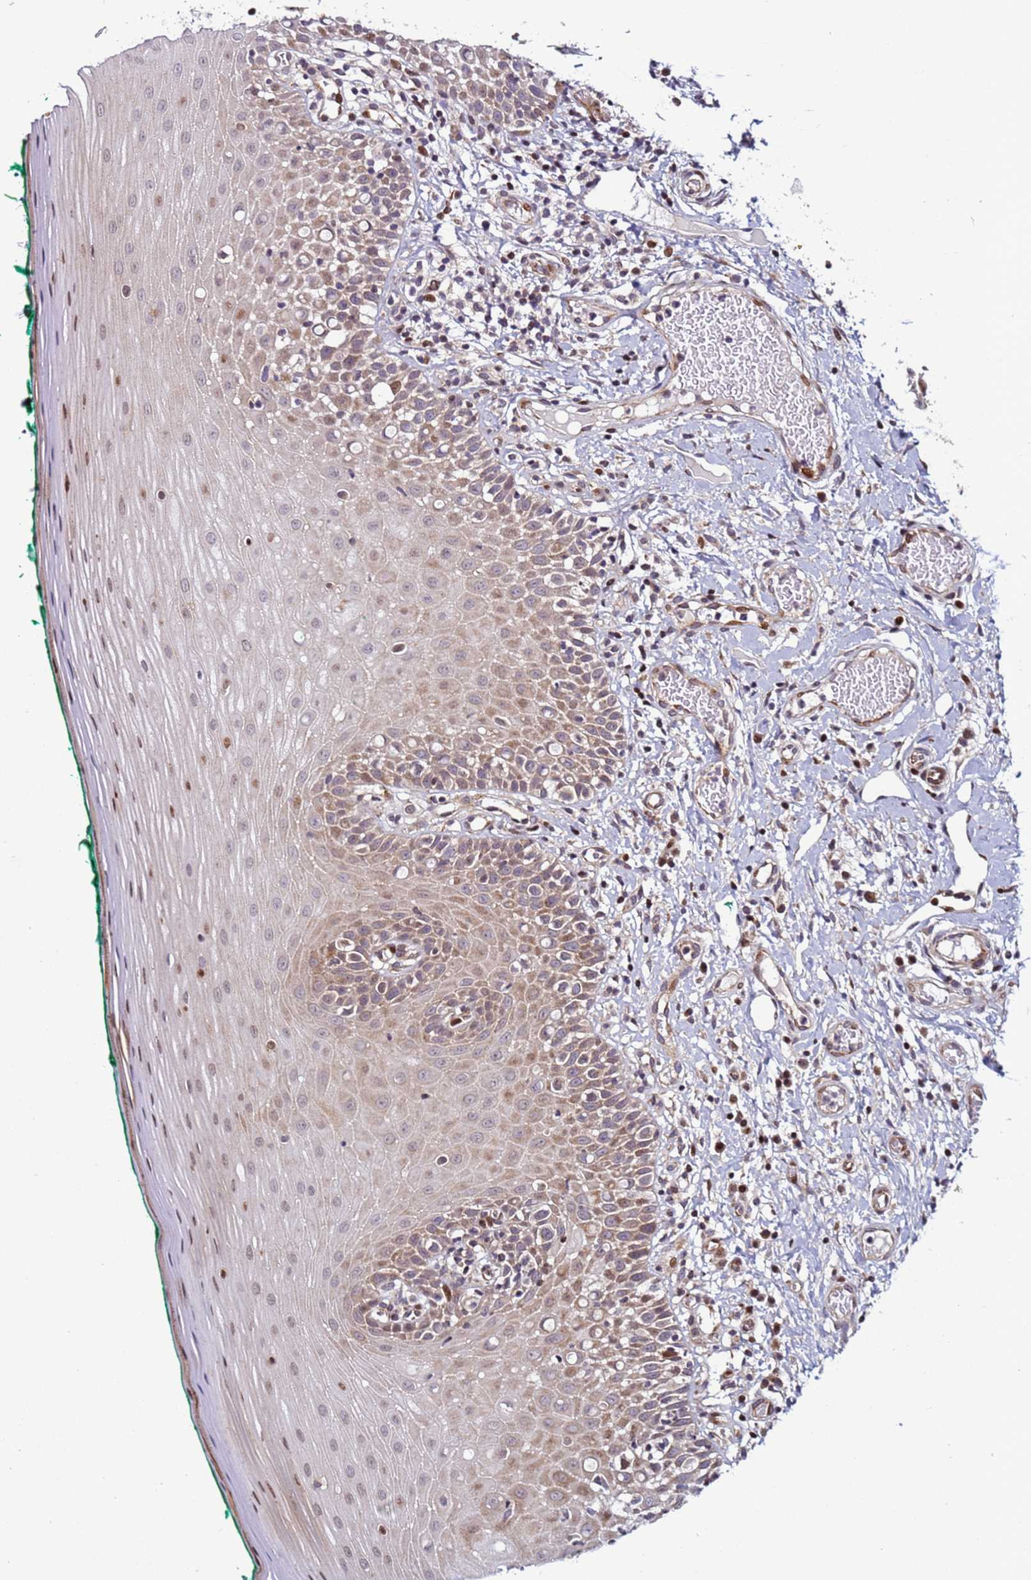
{"staining": {"intensity": "moderate", "quantity": "25%-75%", "location": "cytoplasmic/membranous"}, "tissue": "oral mucosa", "cell_type": "Squamous epithelial cells", "image_type": "normal", "snomed": [{"axis": "morphology", "description": "Normal tissue, NOS"}, {"axis": "topography", "description": "Oral tissue"}], "caption": "Oral mucosa stained for a protein displays moderate cytoplasmic/membranous positivity in squamous epithelial cells. (Stains: DAB in brown, nuclei in blue, Microscopy: brightfield microscopy at high magnification).", "gene": "WBP11", "patient": {"sex": "female", "age": 83}}